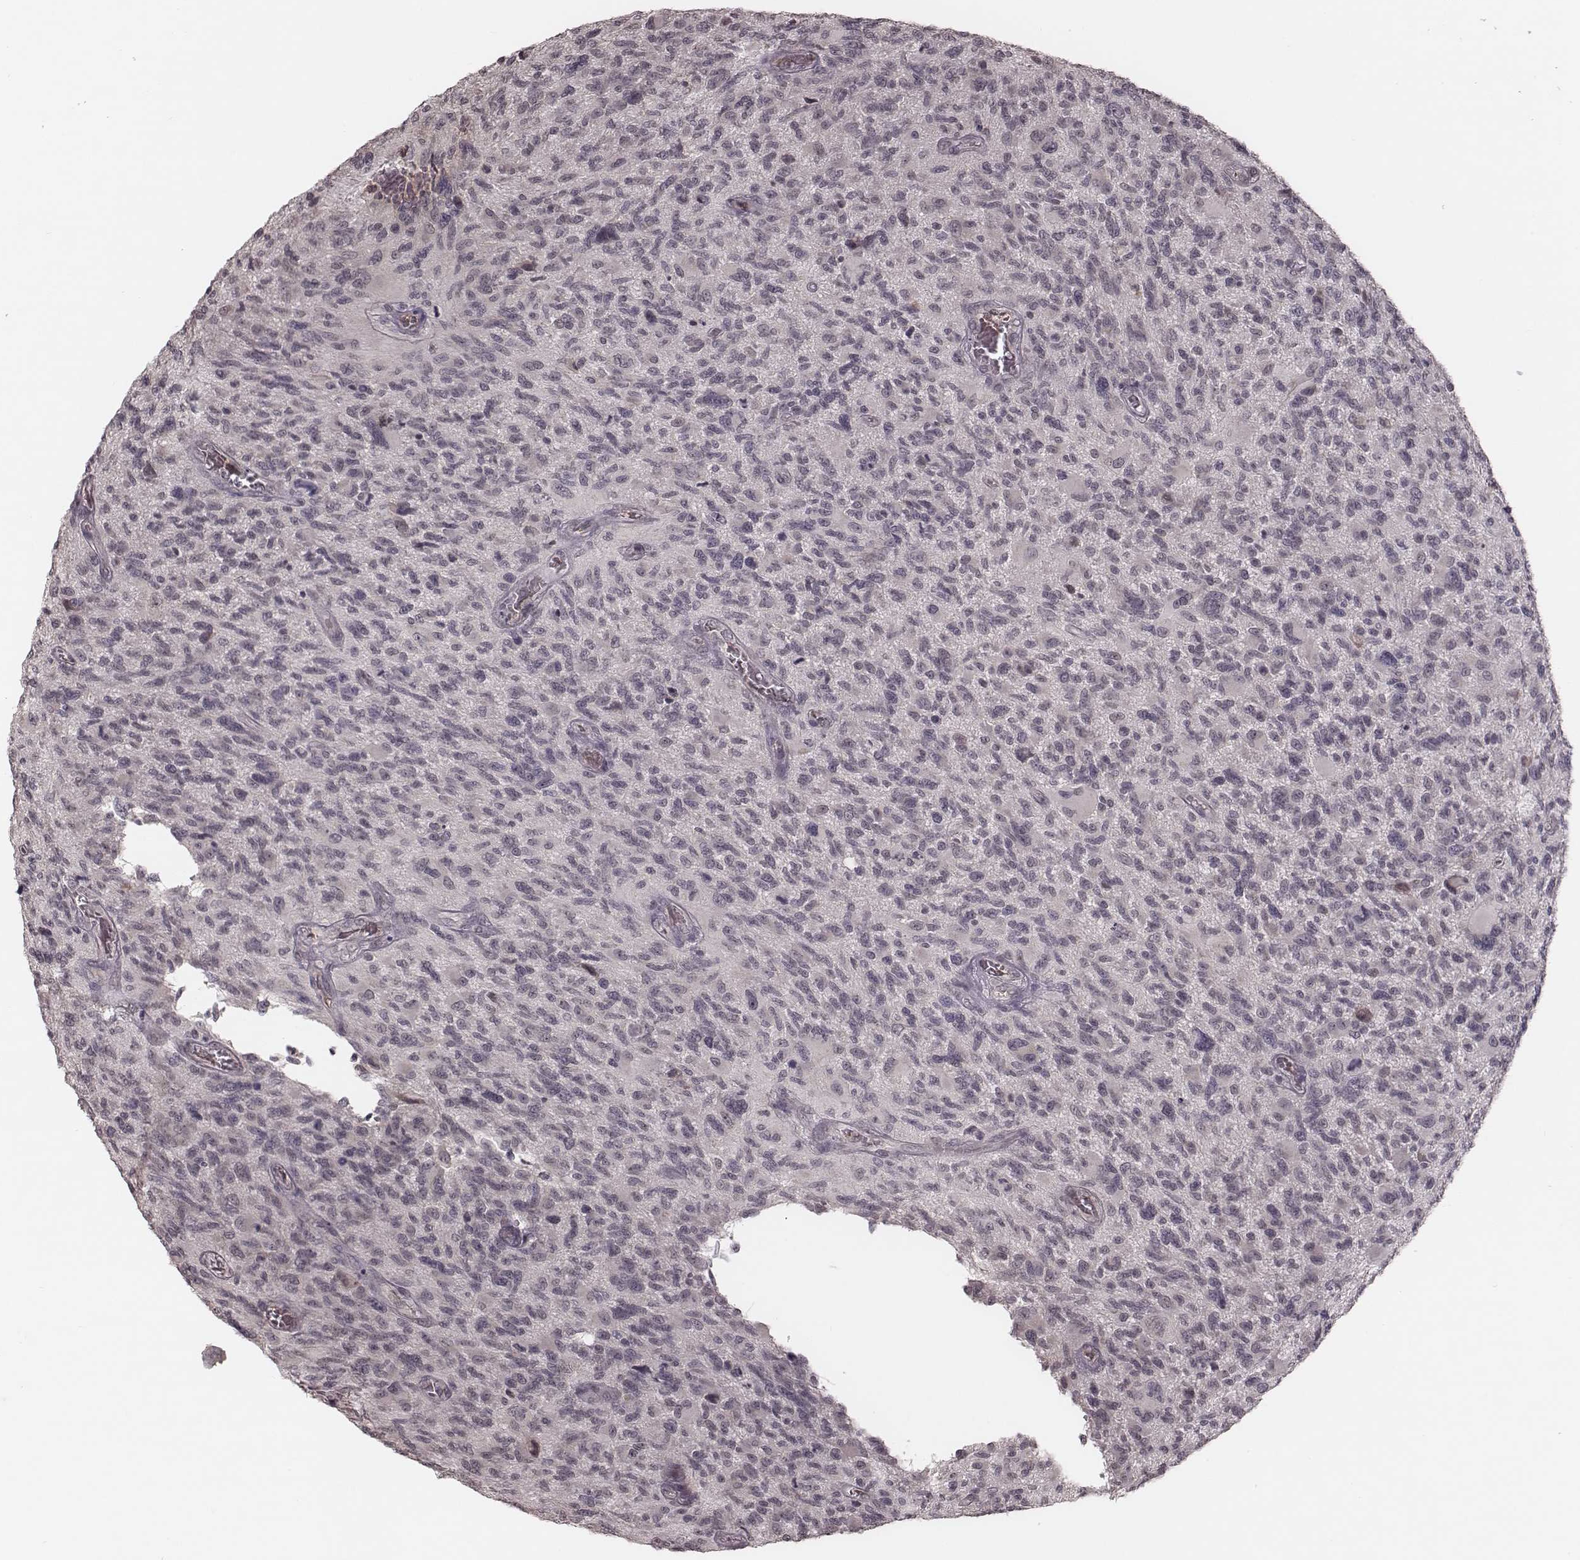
{"staining": {"intensity": "negative", "quantity": "none", "location": "none"}, "tissue": "glioma", "cell_type": "Tumor cells", "image_type": "cancer", "snomed": [{"axis": "morphology", "description": "Glioma, malignant, NOS"}, {"axis": "morphology", "description": "Glioma, malignant, High grade"}, {"axis": "topography", "description": "Brain"}], "caption": "Tumor cells are negative for brown protein staining in glioma (malignant).", "gene": "IL5", "patient": {"sex": "female", "age": 71}}